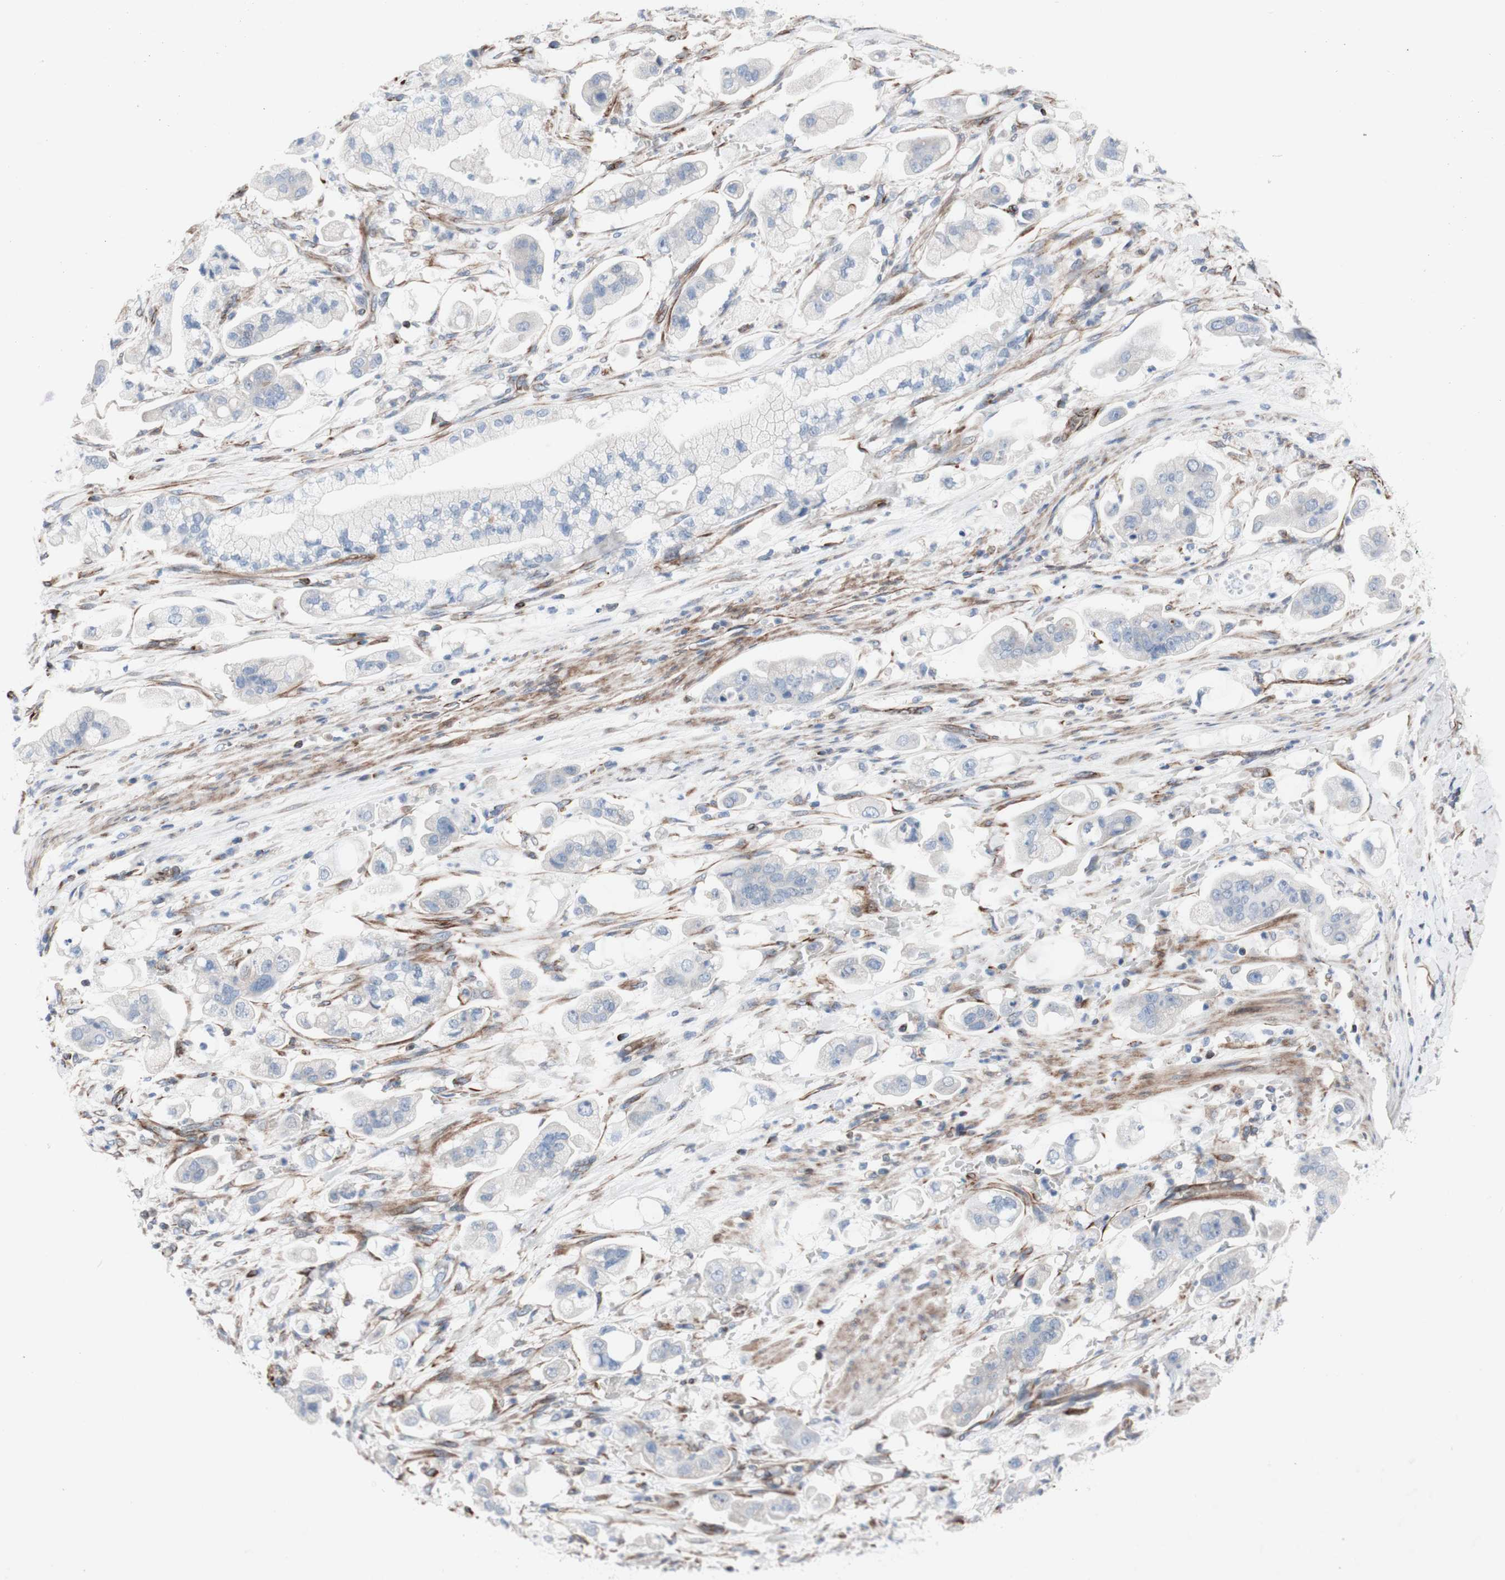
{"staining": {"intensity": "negative", "quantity": "none", "location": "none"}, "tissue": "stomach cancer", "cell_type": "Tumor cells", "image_type": "cancer", "snomed": [{"axis": "morphology", "description": "Adenocarcinoma, NOS"}, {"axis": "topography", "description": "Stomach"}], "caption": "An image of stomach cancer stained for a protein shows no brown staining in tumor cells. (DAB (3,3'-diaminobenzidine) immunohistochemistry (IHC), high magnification).", "gene": "AGPAT5", "patient": {"sex": "male", "age": 62}}